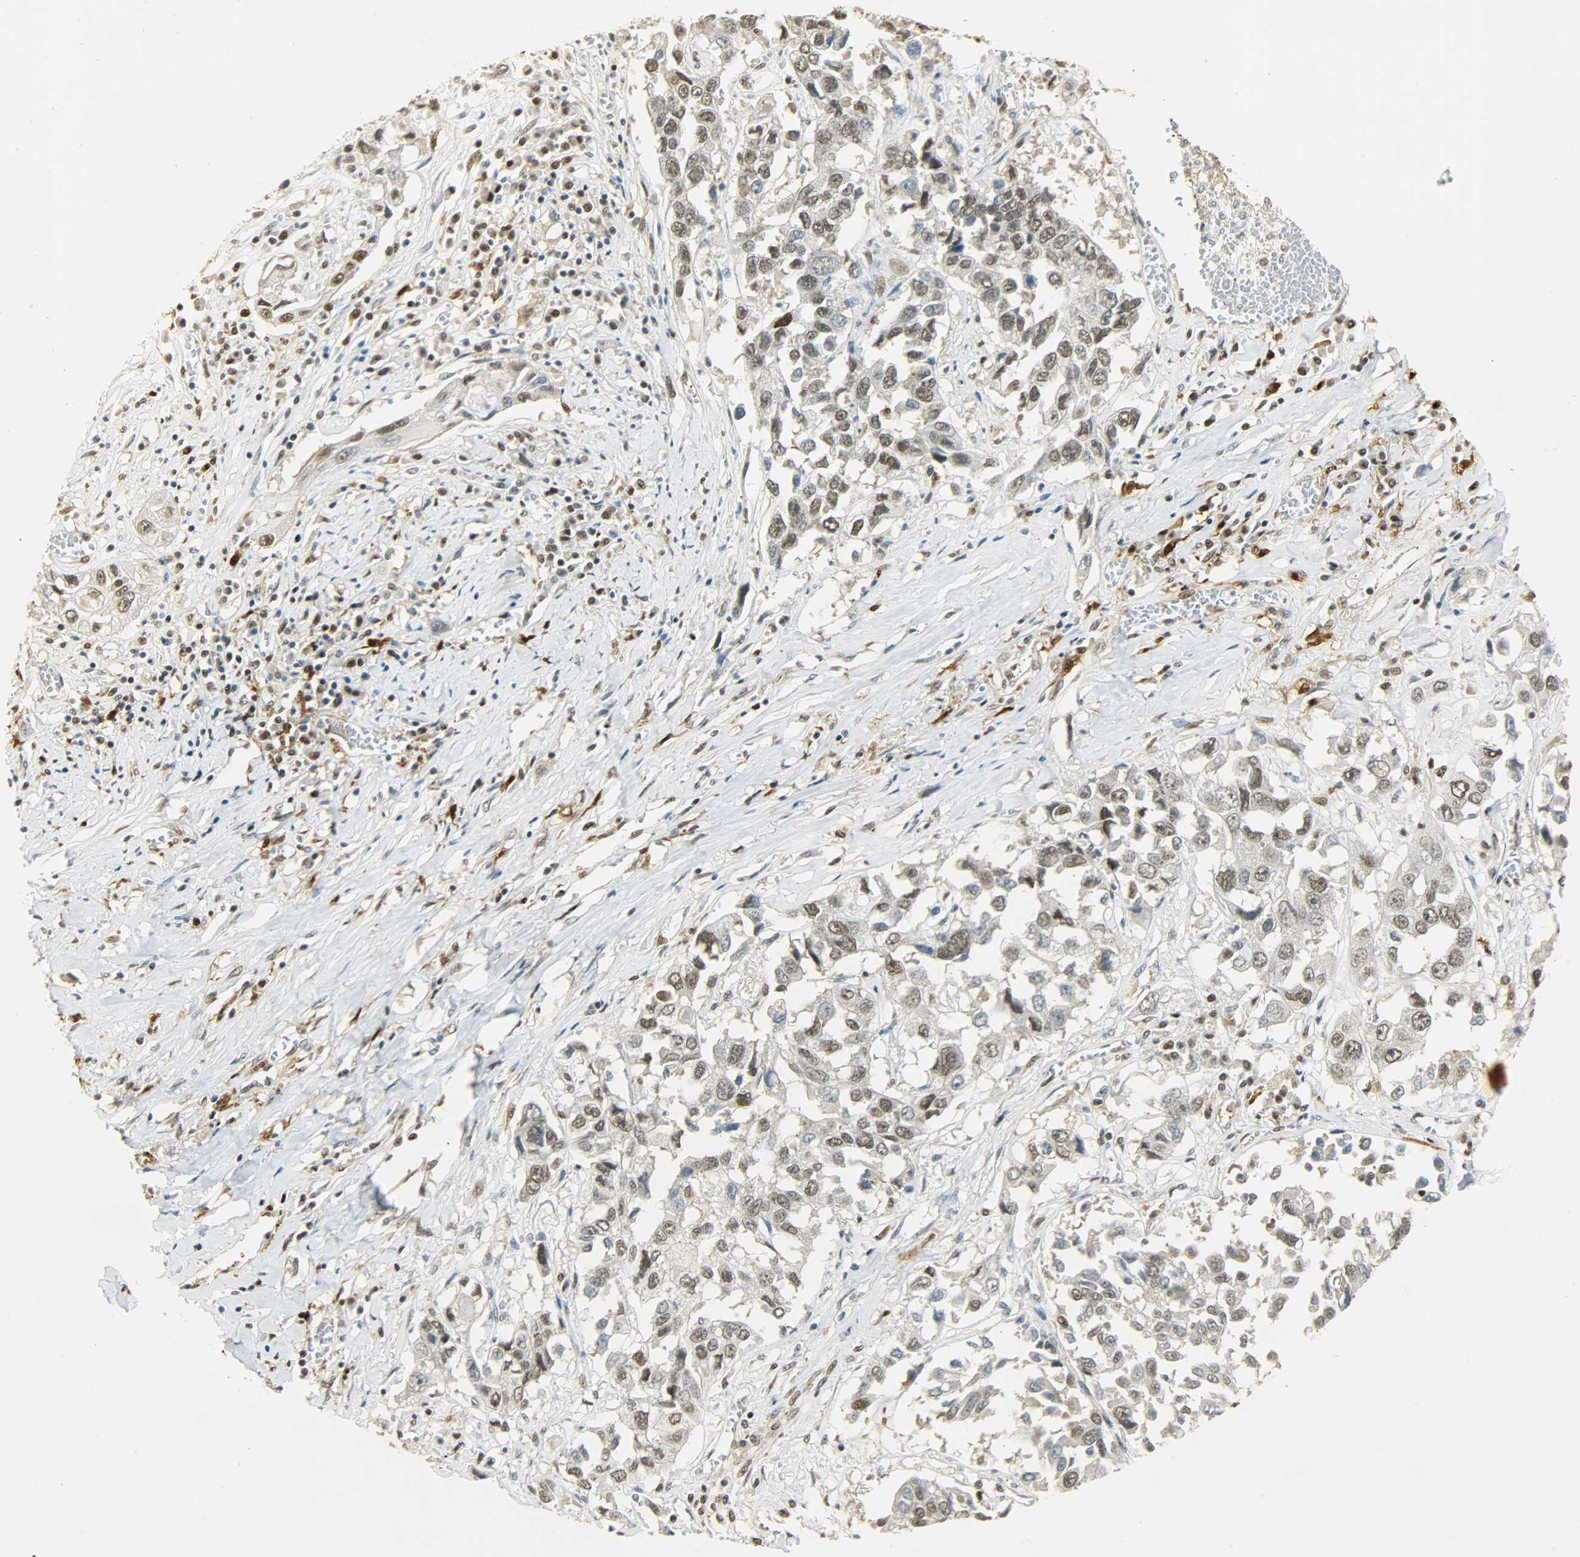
{"staining": {"intensity": "moderate", "quantity": ">75%", "location": "nuclear"}, "tissue": "lung cancer", "cell_type": "Tumor cells", "image_type": "cancer", "snomed": [{"axis": "morphology", "description": "Squamous cell carcinoma, NOS"}, {"axis": "topography", "description": "Lung"}], "caption": "IHC histopathology image of neoplastic tissue: squamous cell carcinoma (lung) stained using immunohistochemistry demonstrates medium levels of moderate protein expression localized specifically in the nuclear of tumor cells, appearing as a nuclear brown color.", "gene": "NGFR", "patient": {"sex": "male", "age": 71}}